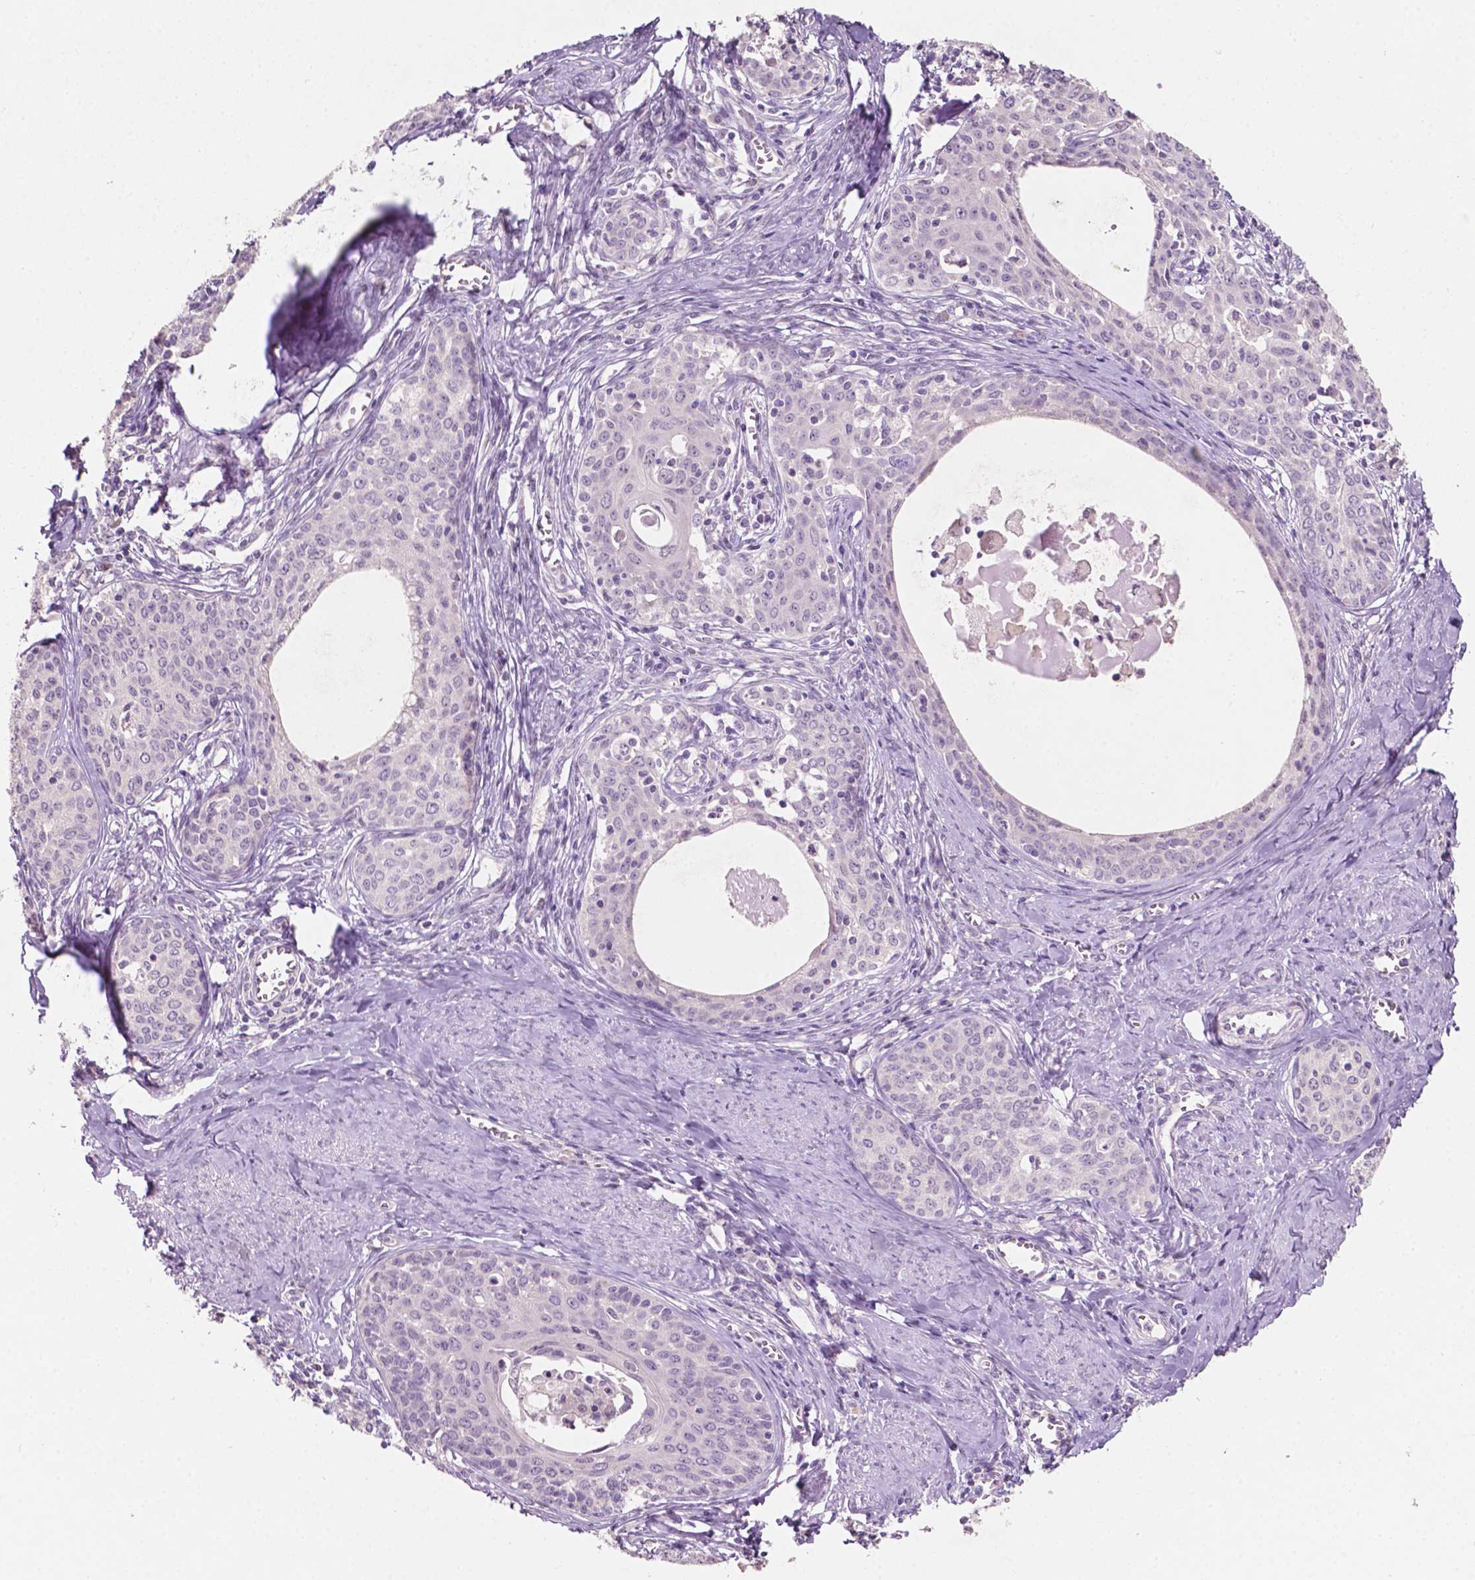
{"staining": {"intensity": "negative", "quantity": "none", "location": "none"}, "tissue": "cervical cancer", "cell_type": "Tumor cells", "image_type": "cancer", "snomed": [{"axis": "morphology", "description": "Squamous cell carcinoma, NOS"}, {"axis": "morphology", "description": "Adenocarcinoma, NOS"}, {"axis": "topography", "description": "Cervix"}], "caption": "DAB immunohistochemical staining of adenocarcinoma (cervical) exhibits no significant staining in tumor cells.", "gene": "TM6SF2", "patient": {"sex": "female", "age": 52}}